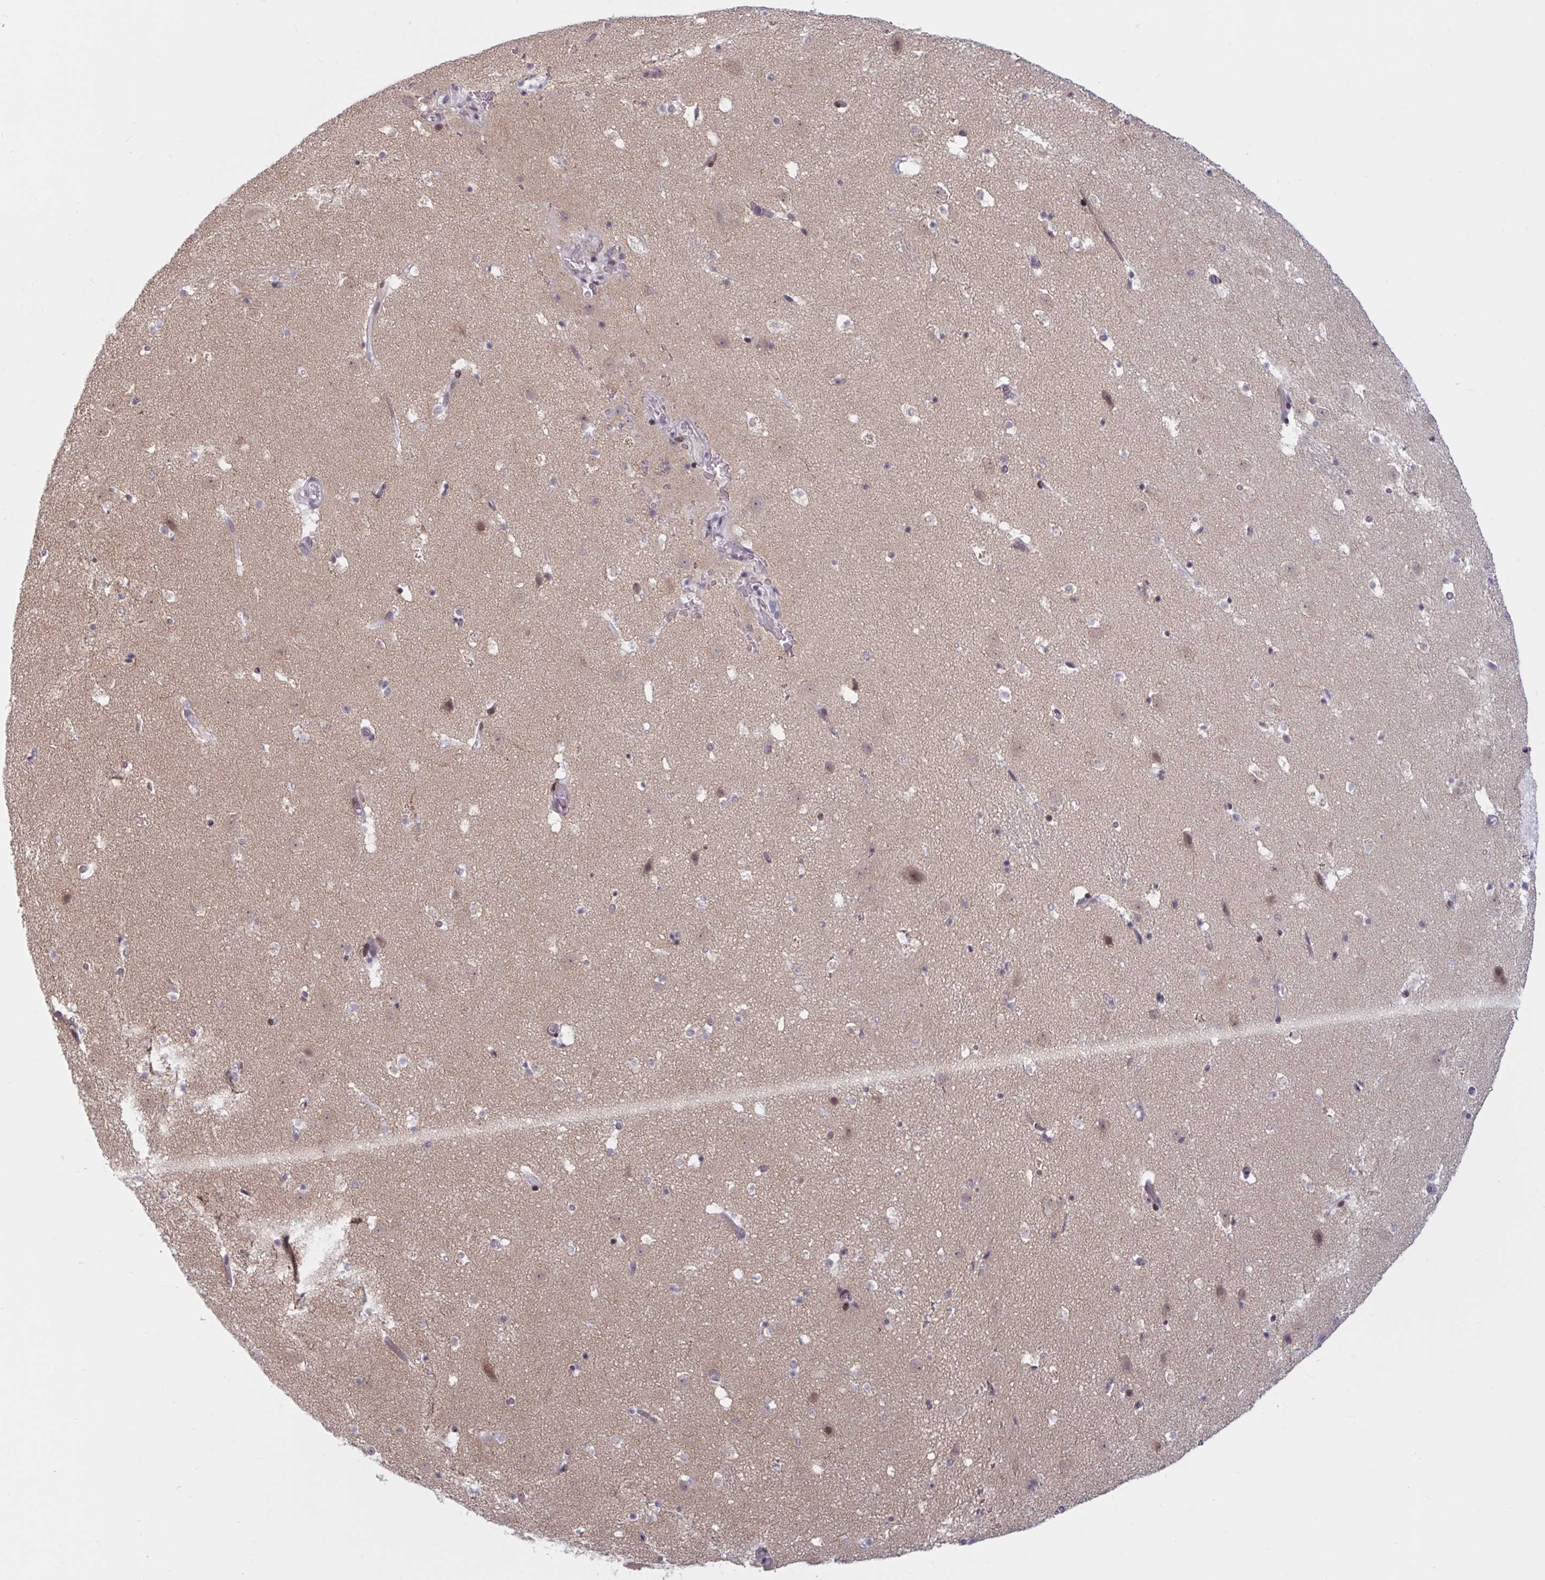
{"staining": {"intensity": "moderate", "quantity": "<25%", "location": "nuclear"}, "tissue": "caudate", "cell_type": "Glial cells", "image_type": "normal", "snomed": [{"axis": "morphology", "description": "Normal tissue, NOS"}, {"axis": "topography", "description": "Lateral ventricle wall"}], "caption": "Glial cells display low levels of moderate nuclear expression in about <25% of cells in normal caudate.", "gene": "HSD17B6", "patient": {"sex": "male", "age": 37}}